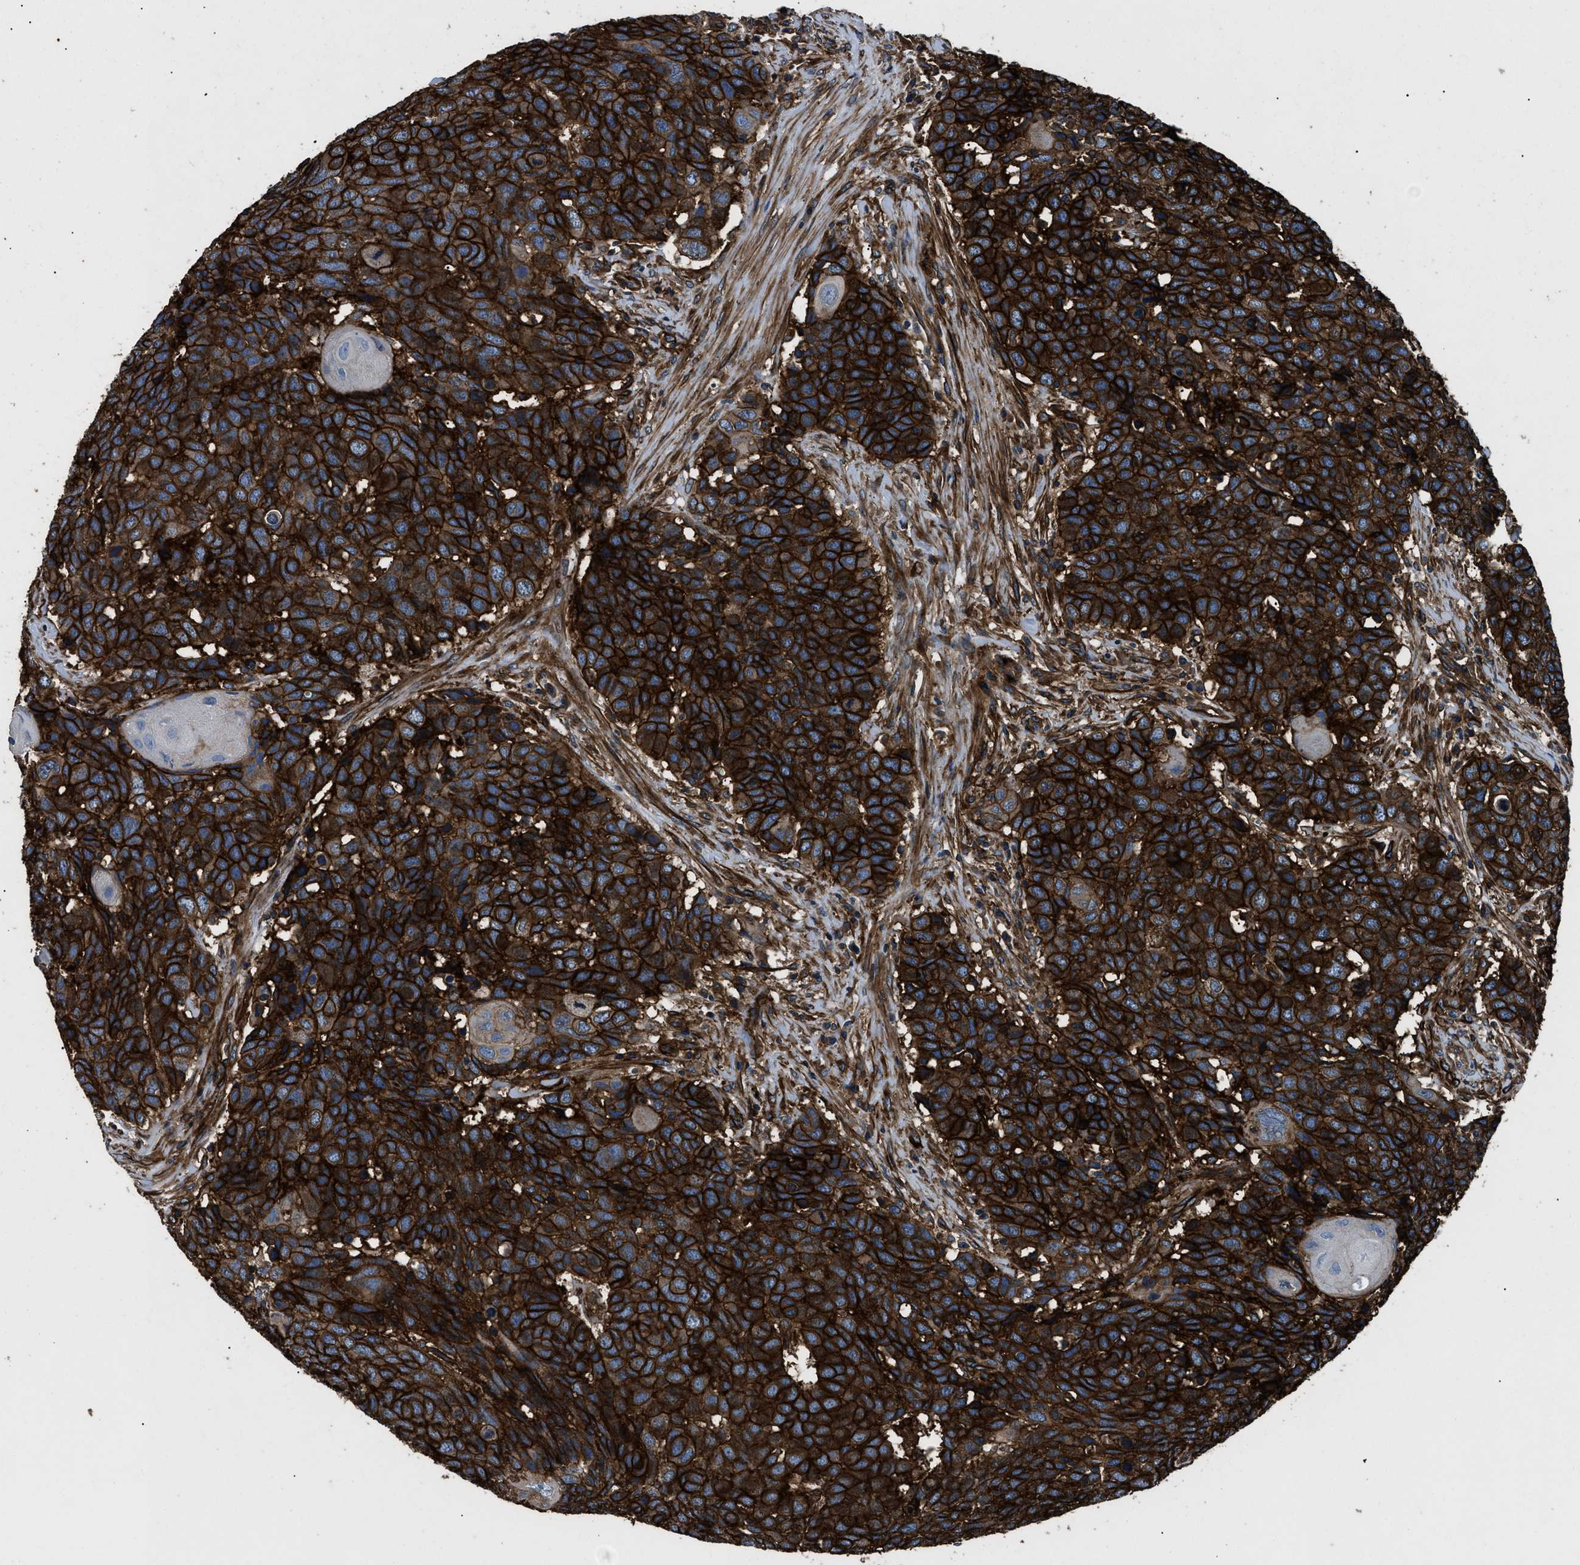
{"staining": {"intensity": "strong", "quantity": ">75%", "location": "cytoplasmic/membranous"}, "tissue": "head and neck cancer", "cell_type": "Tumor cells", "image_type": "cancer", "snomed": [{"axis": "morphology", "description": "Squamous cell carcinoma, NOS"}, {"axis": "topography", "description": "Head-Neck"}], "caption": "A brown stain labels strong cytoplasmic/membranous positivity of a protein in head and neck squamous cell carcinoma tumor cells.", "gene": "CD276", "patient": {"sex": "male", "age": 66}}